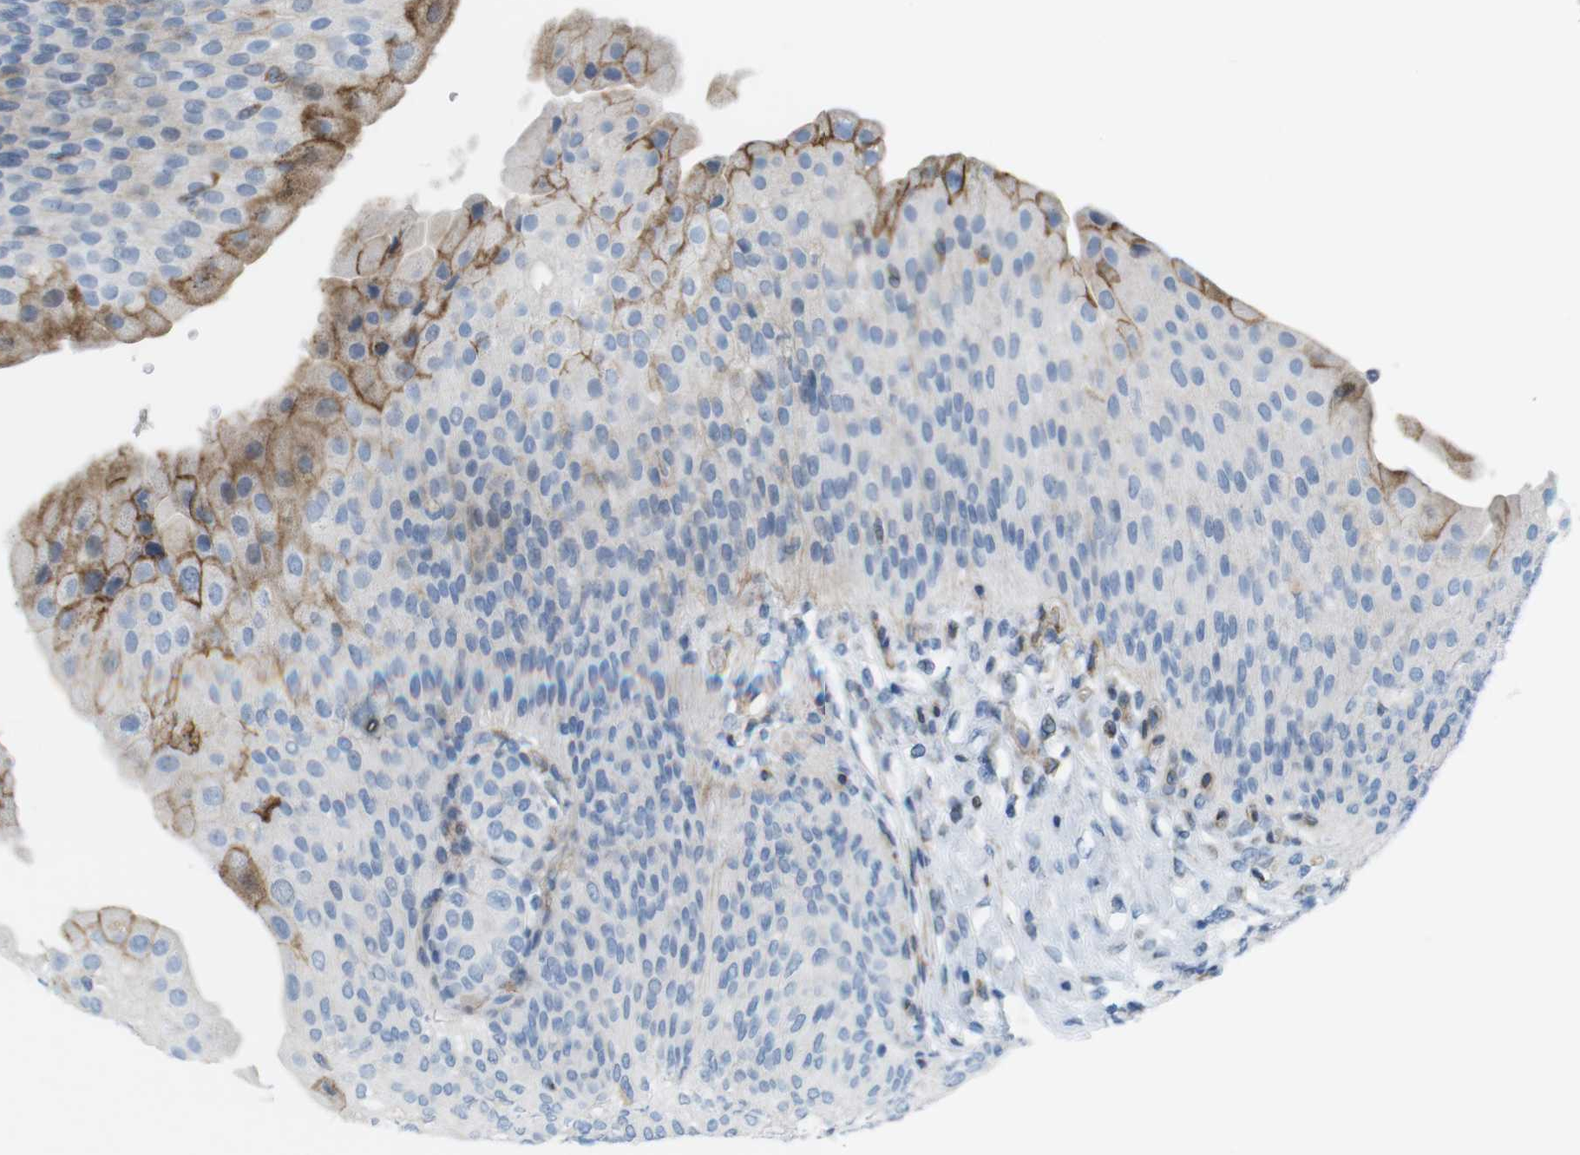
{"staining": {"intensity": "moderate", "quantity": "<25%", "location": "cytoplasmic/membranous"}, "tissue": "urinary bladder", "cell_type": "Urothelial cells", "image_type": "normal", "snomed": [{"axis": "morphology", "description": "Normal tissue, NOS"}, {"axis": "morphology", "description": "Urothelial carcinoma, High grade"}, {"axis": "topography", "description": "Urinary bladder"}], "caption": "Immunohistochemical staining of benign human urinary bladder exhibits low levels of moderate cytoplasmic/membranous positivity in approximately <25% of urothelial cells.", "gene": "MYH9", "patient": {"sex": "male", "age": 46}}